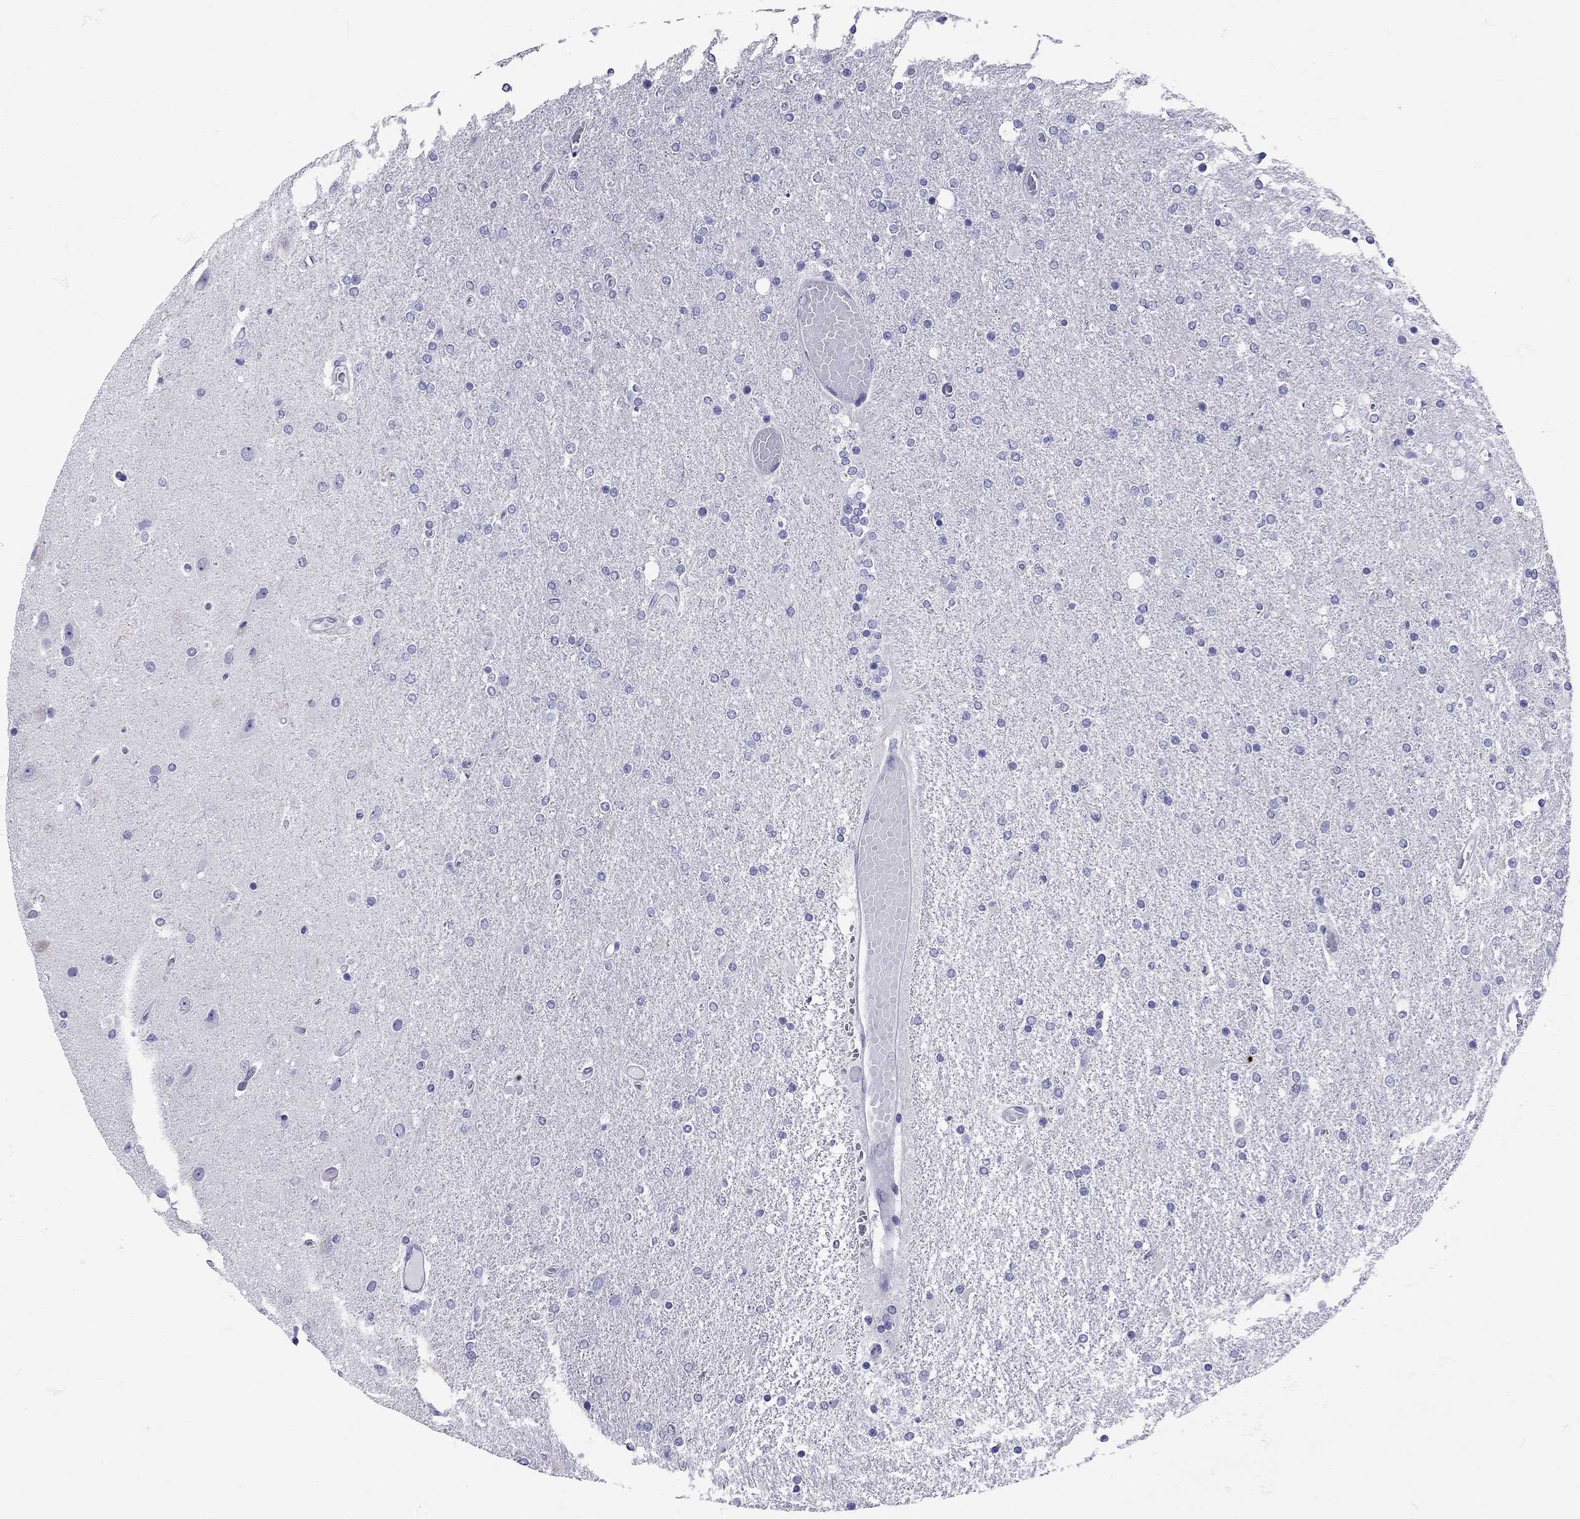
{"staining": {"intensity": "negative", "quantity": "none", "location": "none"}, "tissue": "glioma", "cell_type": "Tumor cells", "image_type": "cancer", "snomed": [{"axis": "morphology", "description": "Glioma, malignant, High grade"}, {"axis": "topography", "description": "Cerebral cortex"}], "caption": "Immunohistochemistry (IHC) histopathology image of neoplastic tissue: human malignant glioma (high-grade) stained with DAB displays no significant protein expression in tumor cells.", "gene": "AVP", "patient": {"sex": "male", "age": 70}}